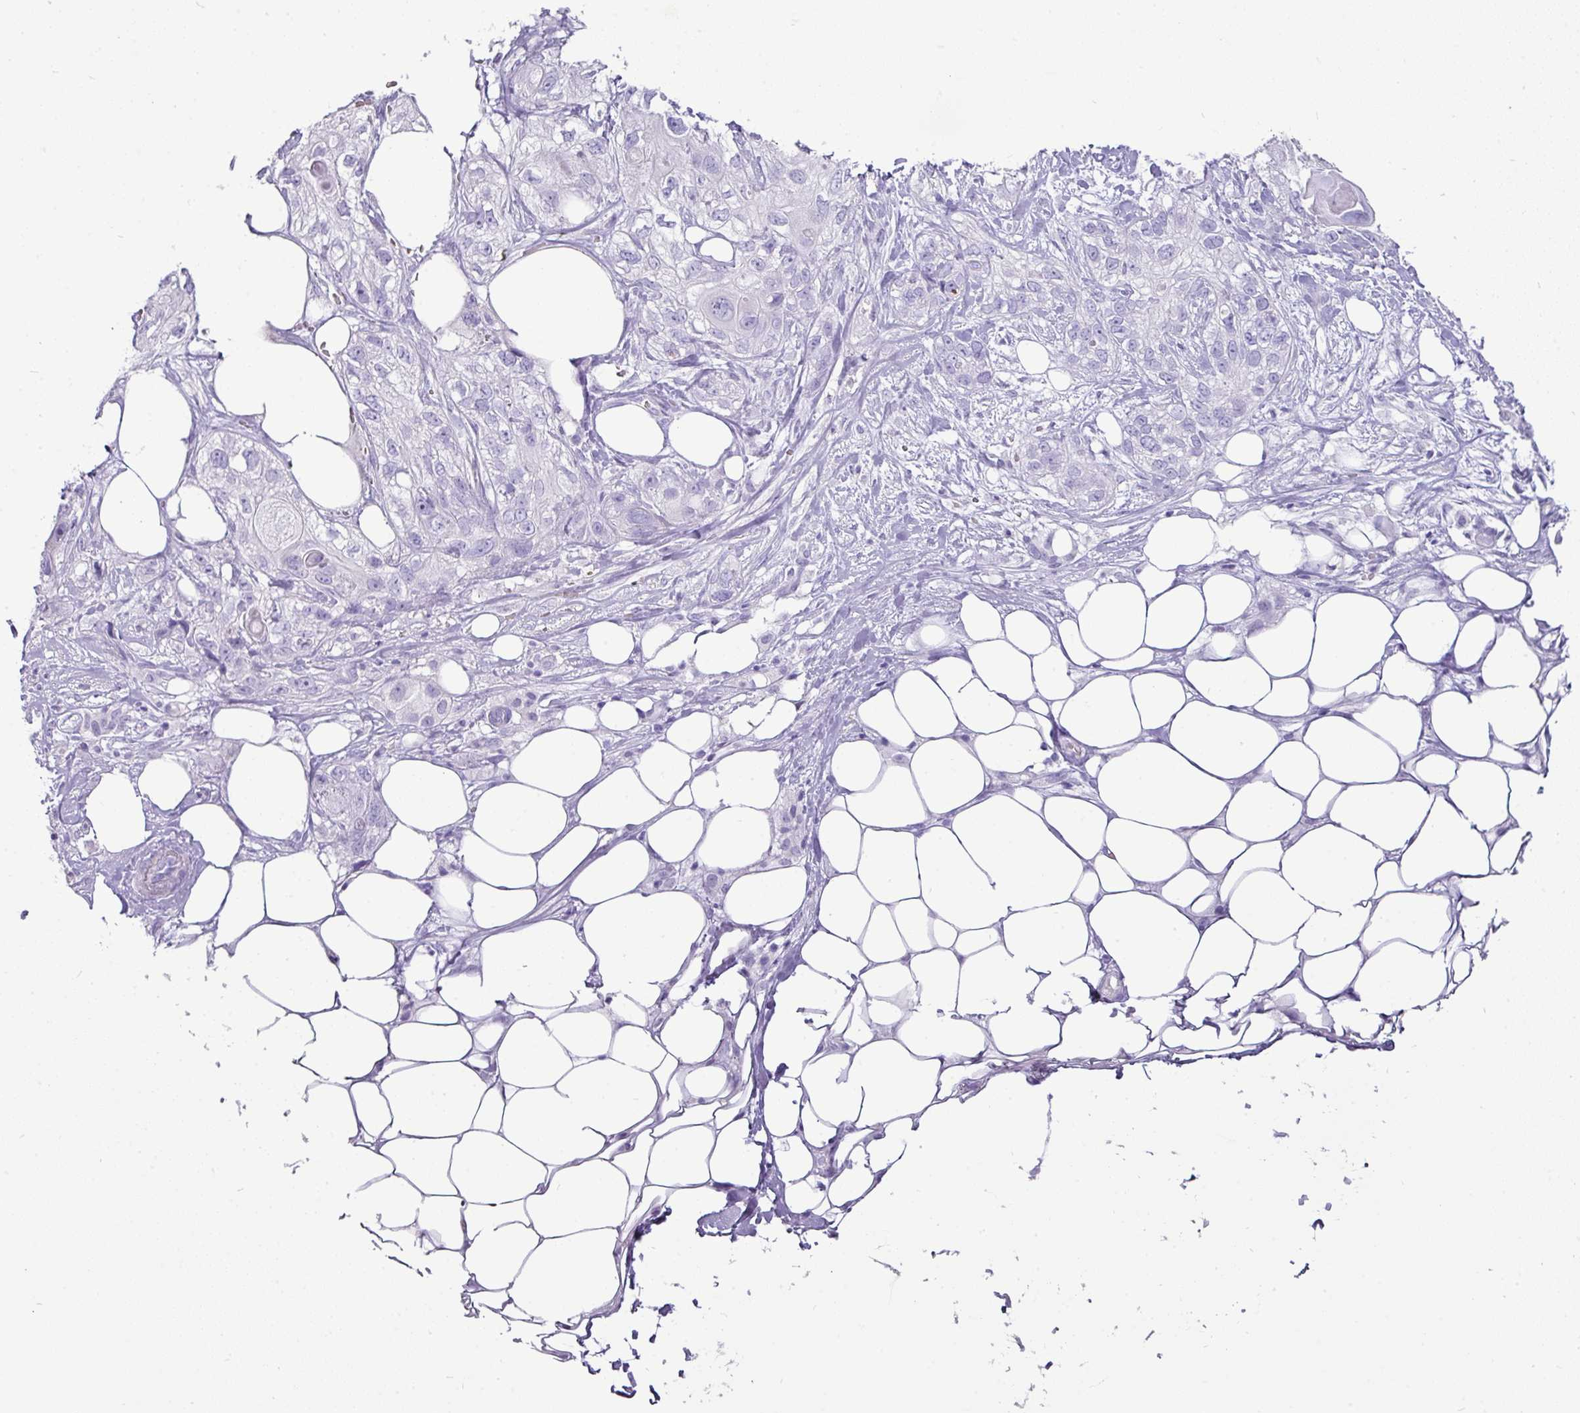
{"staining": {"intensity": "negative", "quantity": "none", "location": "none"}, "tissue": "skin cancer", "cell_type": "Tumor cells", "image_type": "cancer", "snomed": [{"axis": "morphology", "description": "Normal tissue, NOS"}, {"axis": "morphology", "description": "Squamous cell carcinoma, NOS"}, {"axis": "topography", "description": "Skin"}], "caption": "A micrograph of human skin squamous cell carcinoma is negative for staining in tumor cells.", "gene": "GSTA3", "patient": {"sex": "male", "age": 72}}